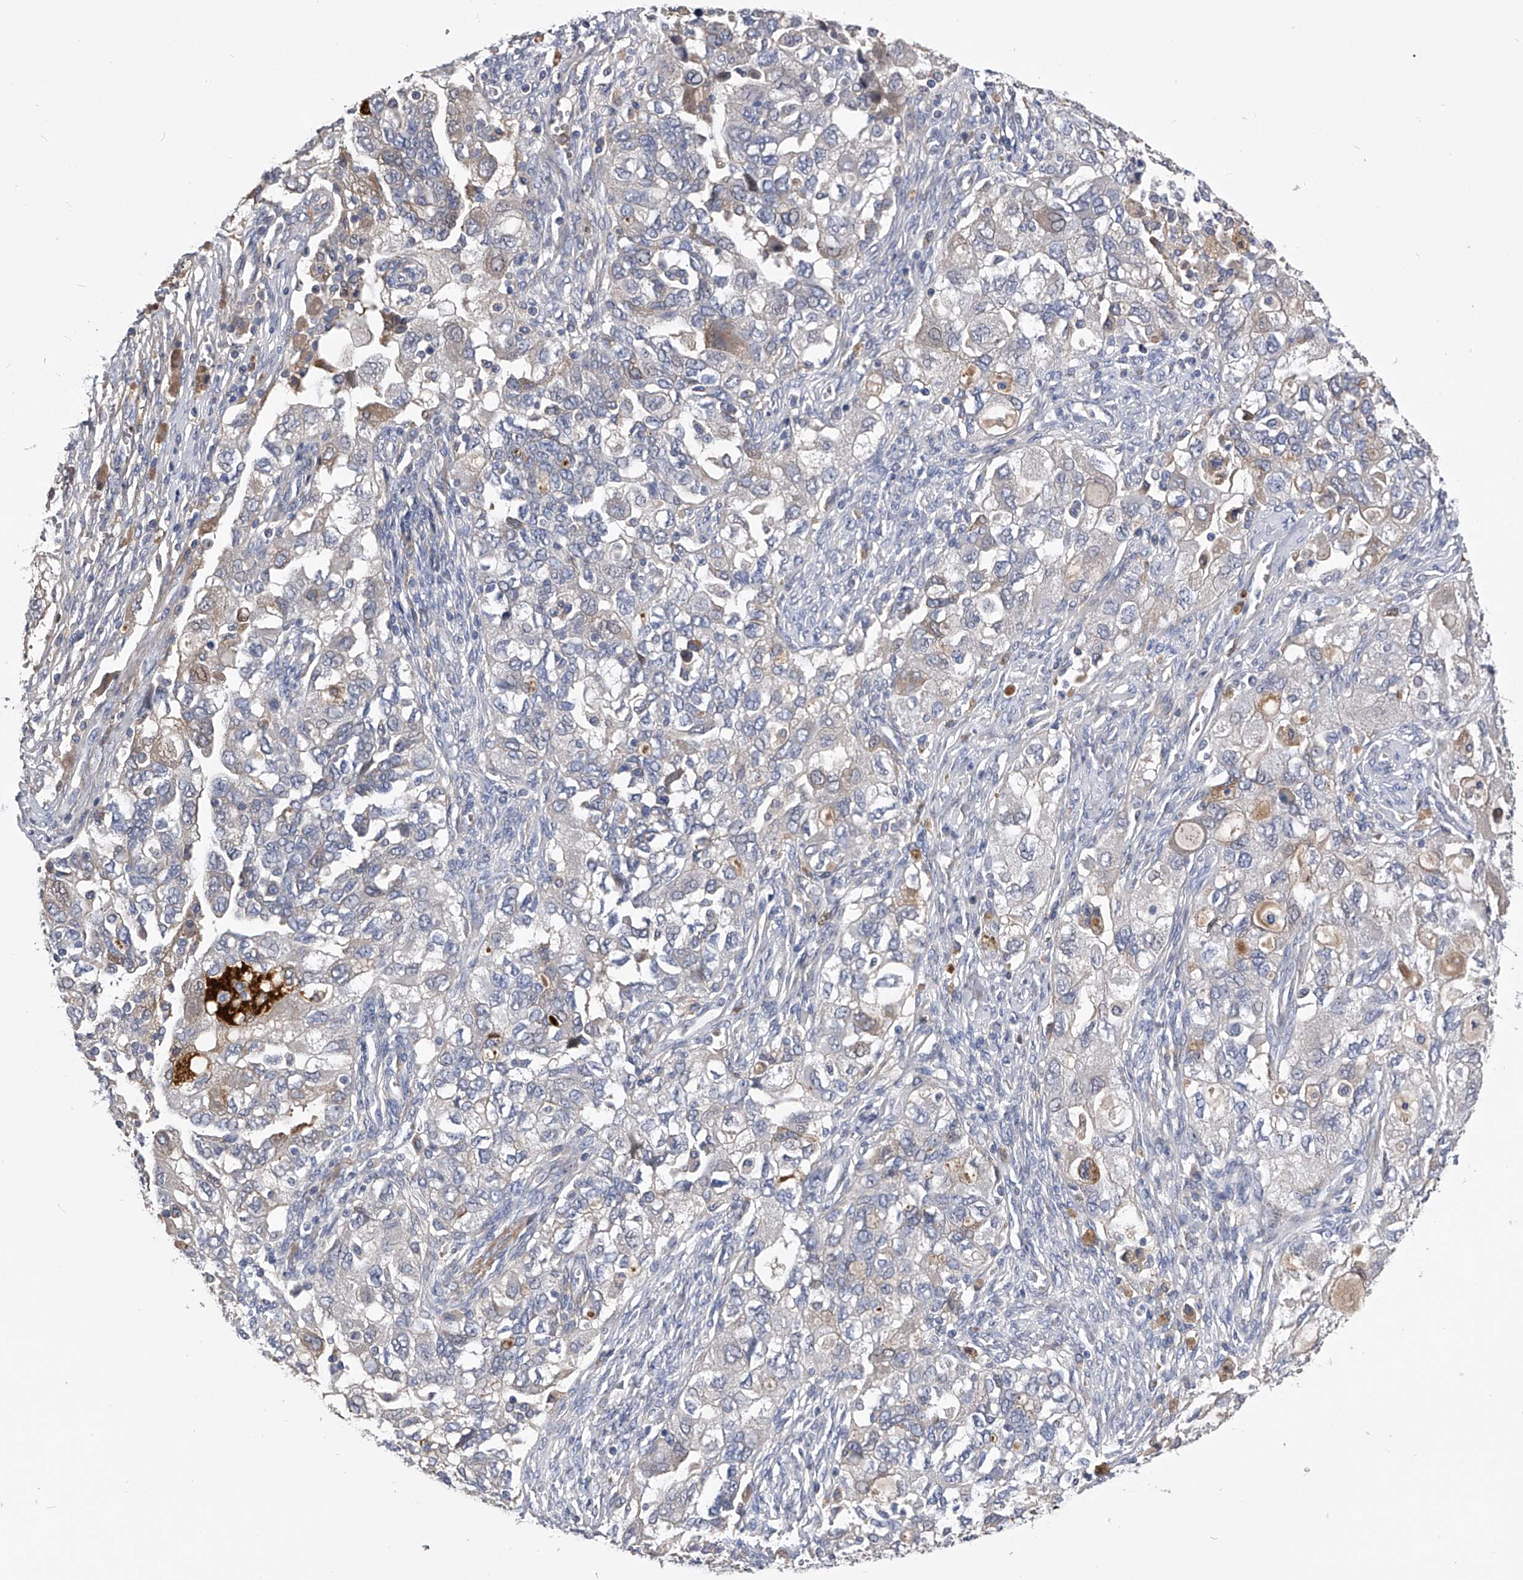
{"staining": {"intensity": "negative", "quantity": "none", "location": "none"}, "tissue": "ovarian cancer", "cell_type": "Tumor cells", "image_type": "cancer", "snomed": [{"axis": "morphology", "description": "Carcinoma, NOS"}, {"axis": "morphology", "description": "Cystadenocarcinoma, serous, NOS"}, {"axis": "topography", "description": "Ovary"}], "caption": "Immunohistochemical staining of human ovarian serous cystadenocarcinoma demonstrates no significant staining in tumor cells.", "gene": "MDN1", "patient": {"sex": "female", "age": 69}}